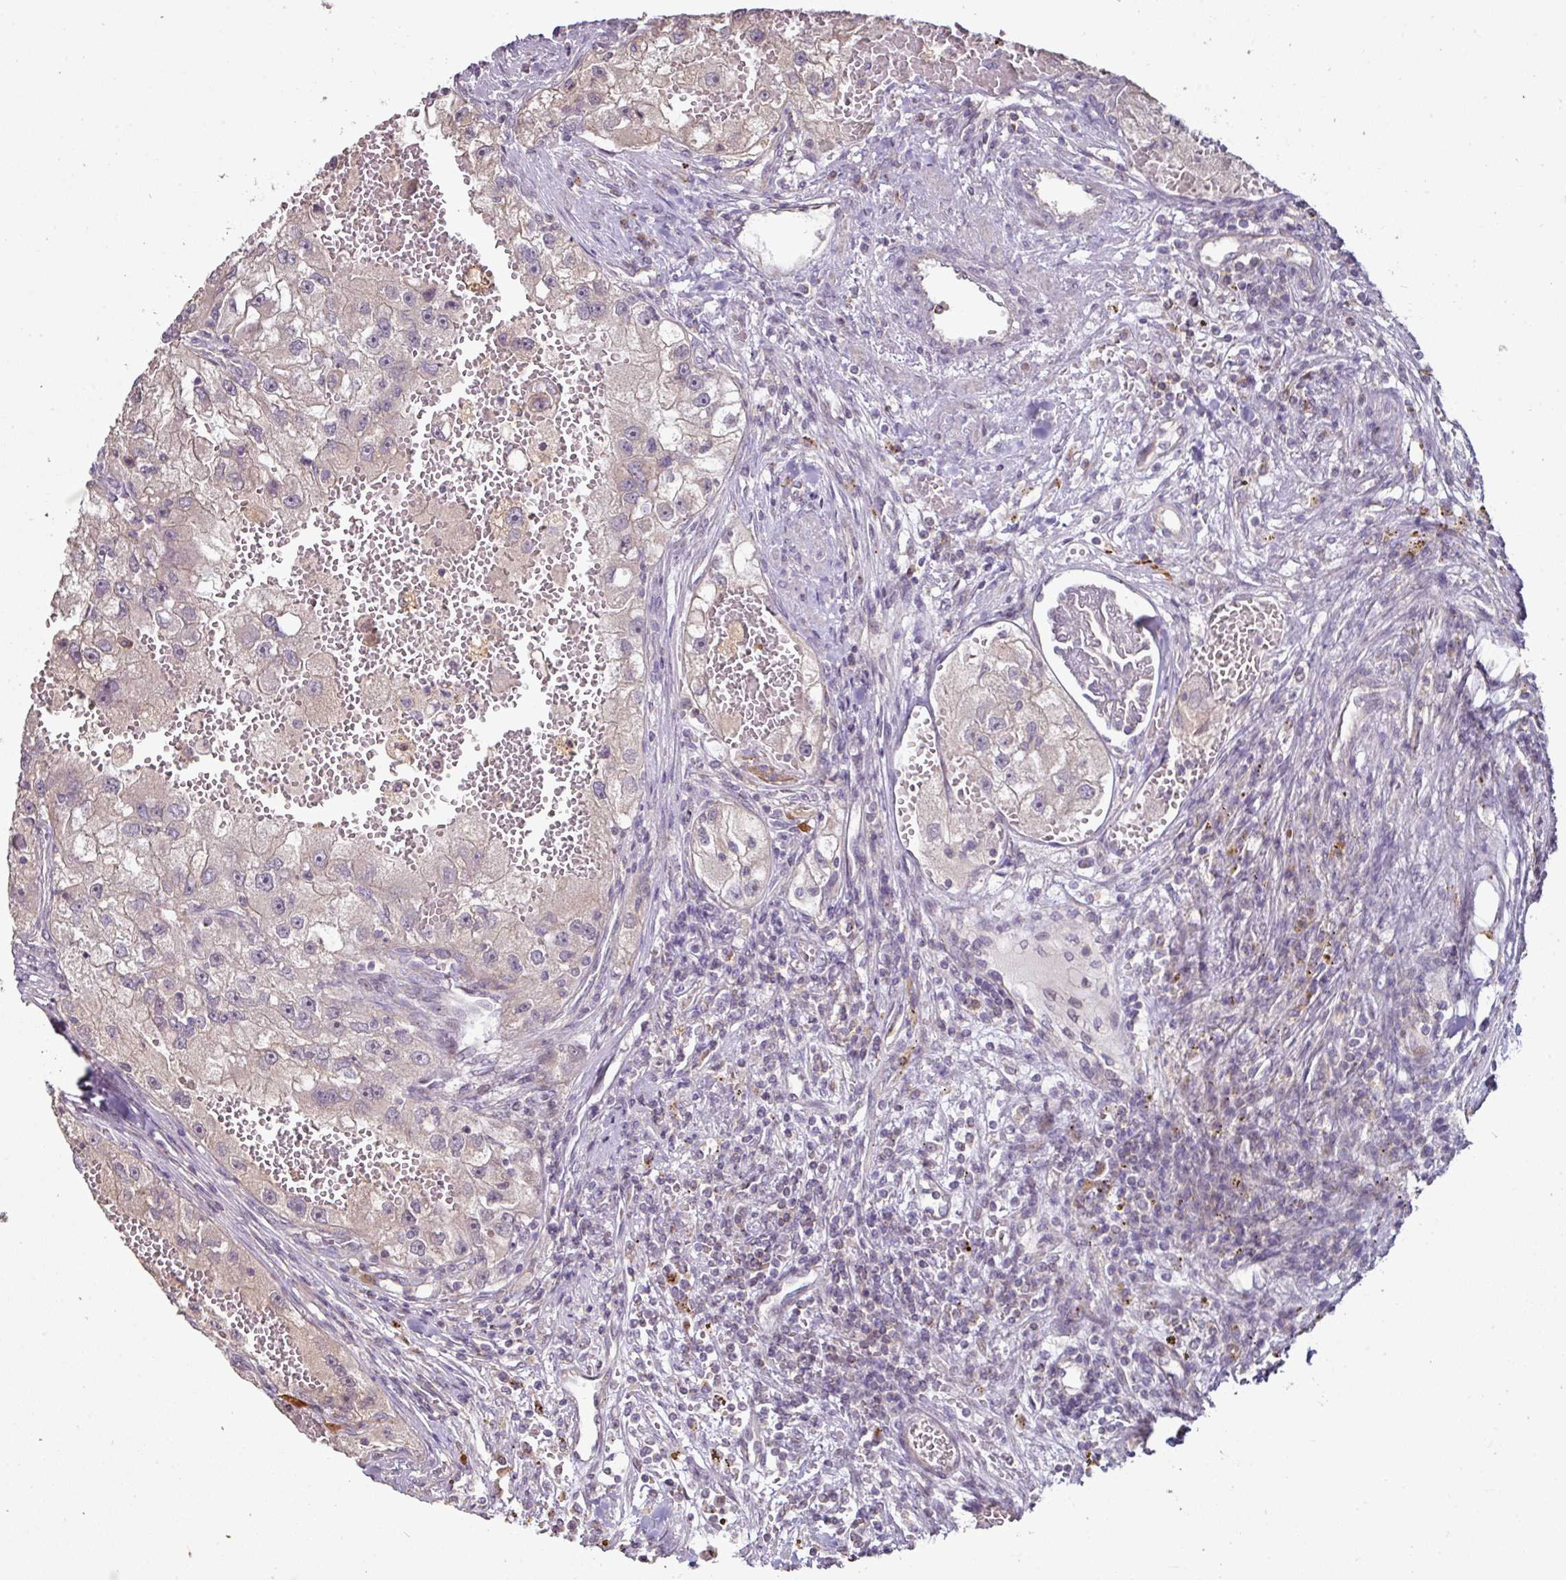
{"staining": {"intensity": "negative", "quantity": "none", "location": "none"}, "tissue": "renal cancer", "cell_type": "Tumor cells", "image_type": "cancer", "snomed": [{"axis": "morphology", "description": "Adenocarcinoma, NOS"}, {"axis": "topography", "description": "Kidney"}], "caption": "Tumor cells are negative for protein expression in human renal adenocarcinoma.", "gene": "CXCR5", "patient": {"sex": "male", "age": 63}}